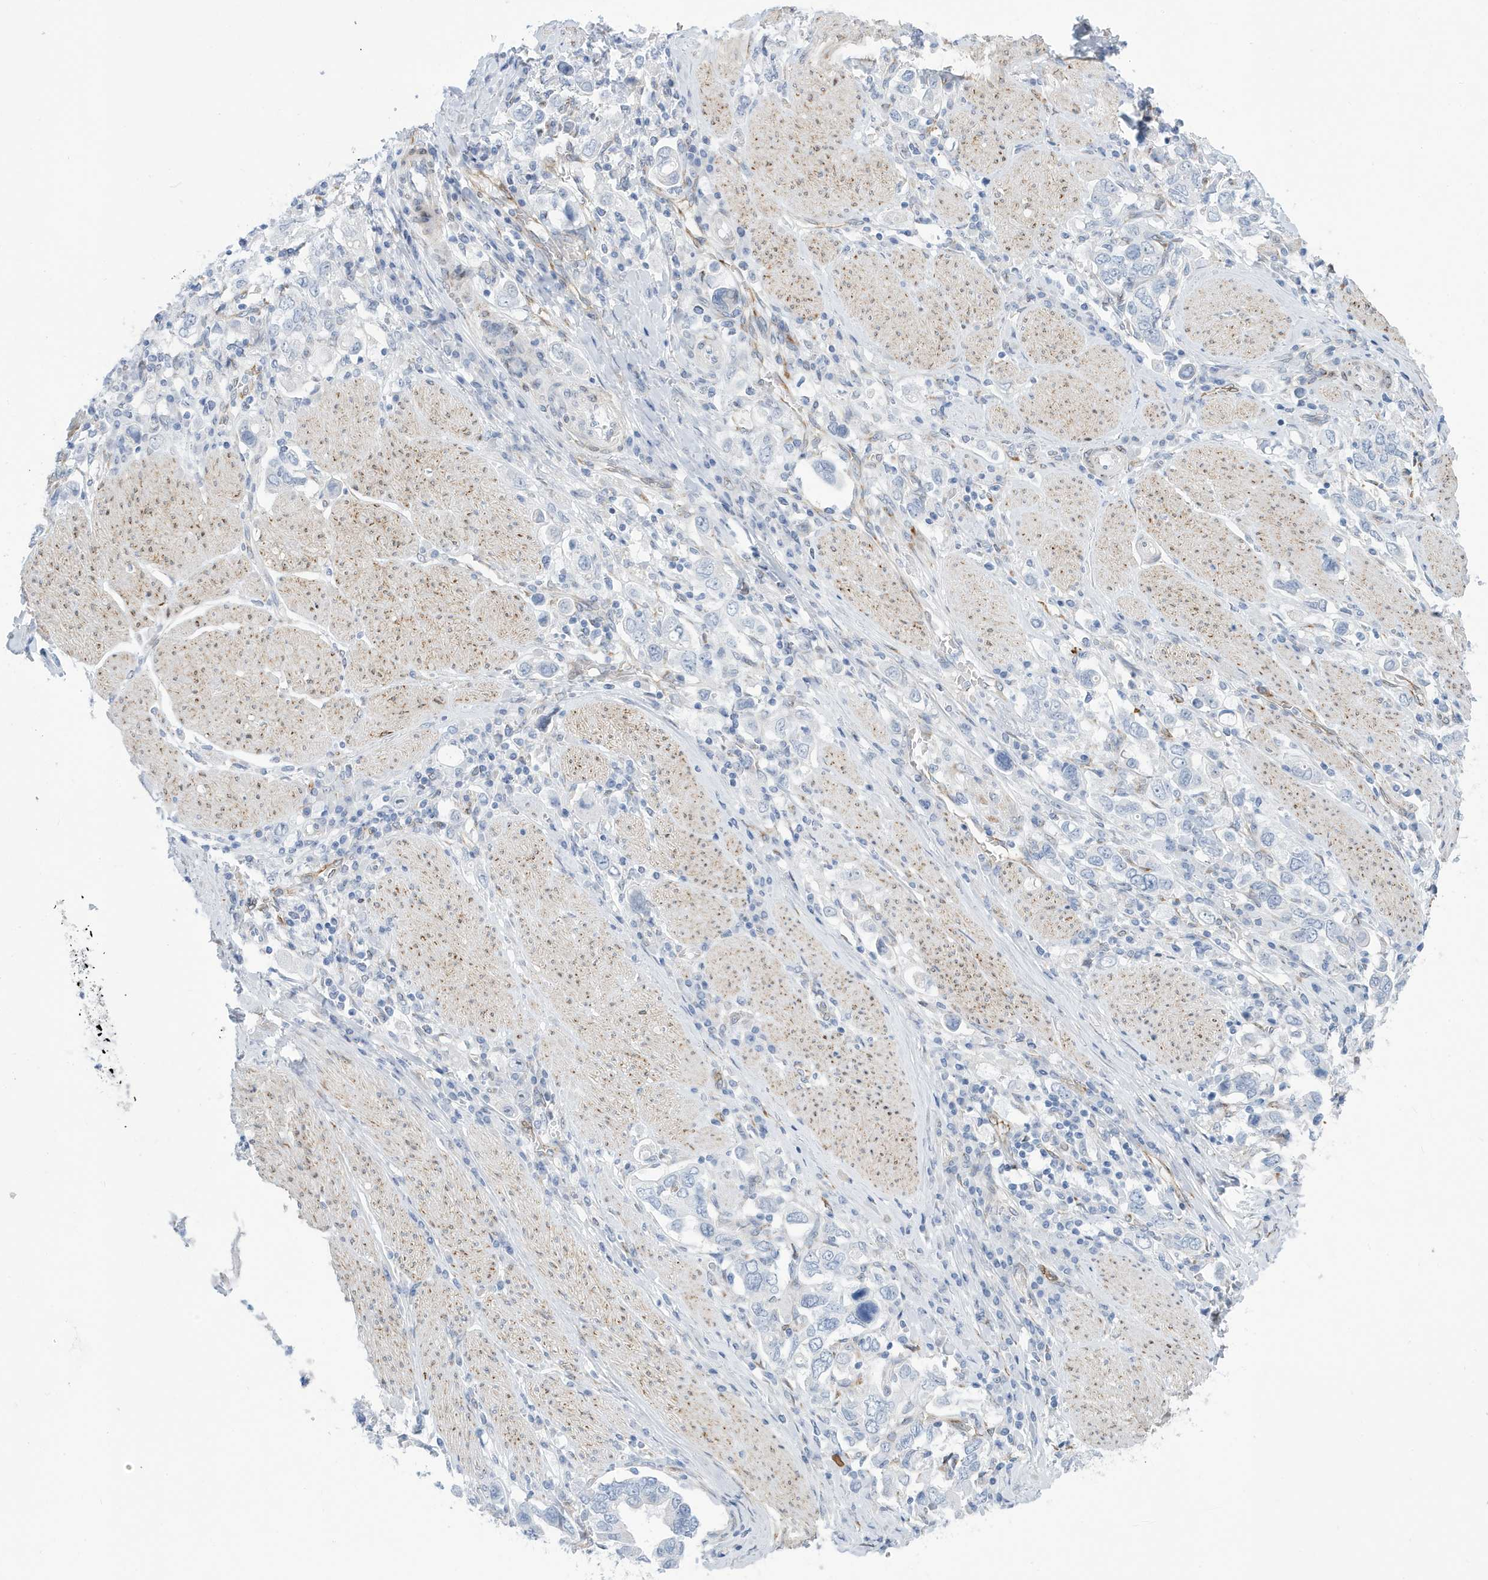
{"staining": {"intensity": "negative", "quantity": "none", "location": "none"}, "tissue": "stomach cancer", "cell_type": "Tumor cells", "image_type": "cancer", "snomed": [{"axis": "morphology", "description": "Adenocarcinoma, NOS"}, {"axis": "topography", "description": "Stomach, upper"}], "caption": "Immunohistochemistry micrograph of human stomach cancer stained for a protein (brown), which reveals no expression in tumor cells.", "gene": "SEMA3F", "patient": {"sex": "male", "age": 62}}